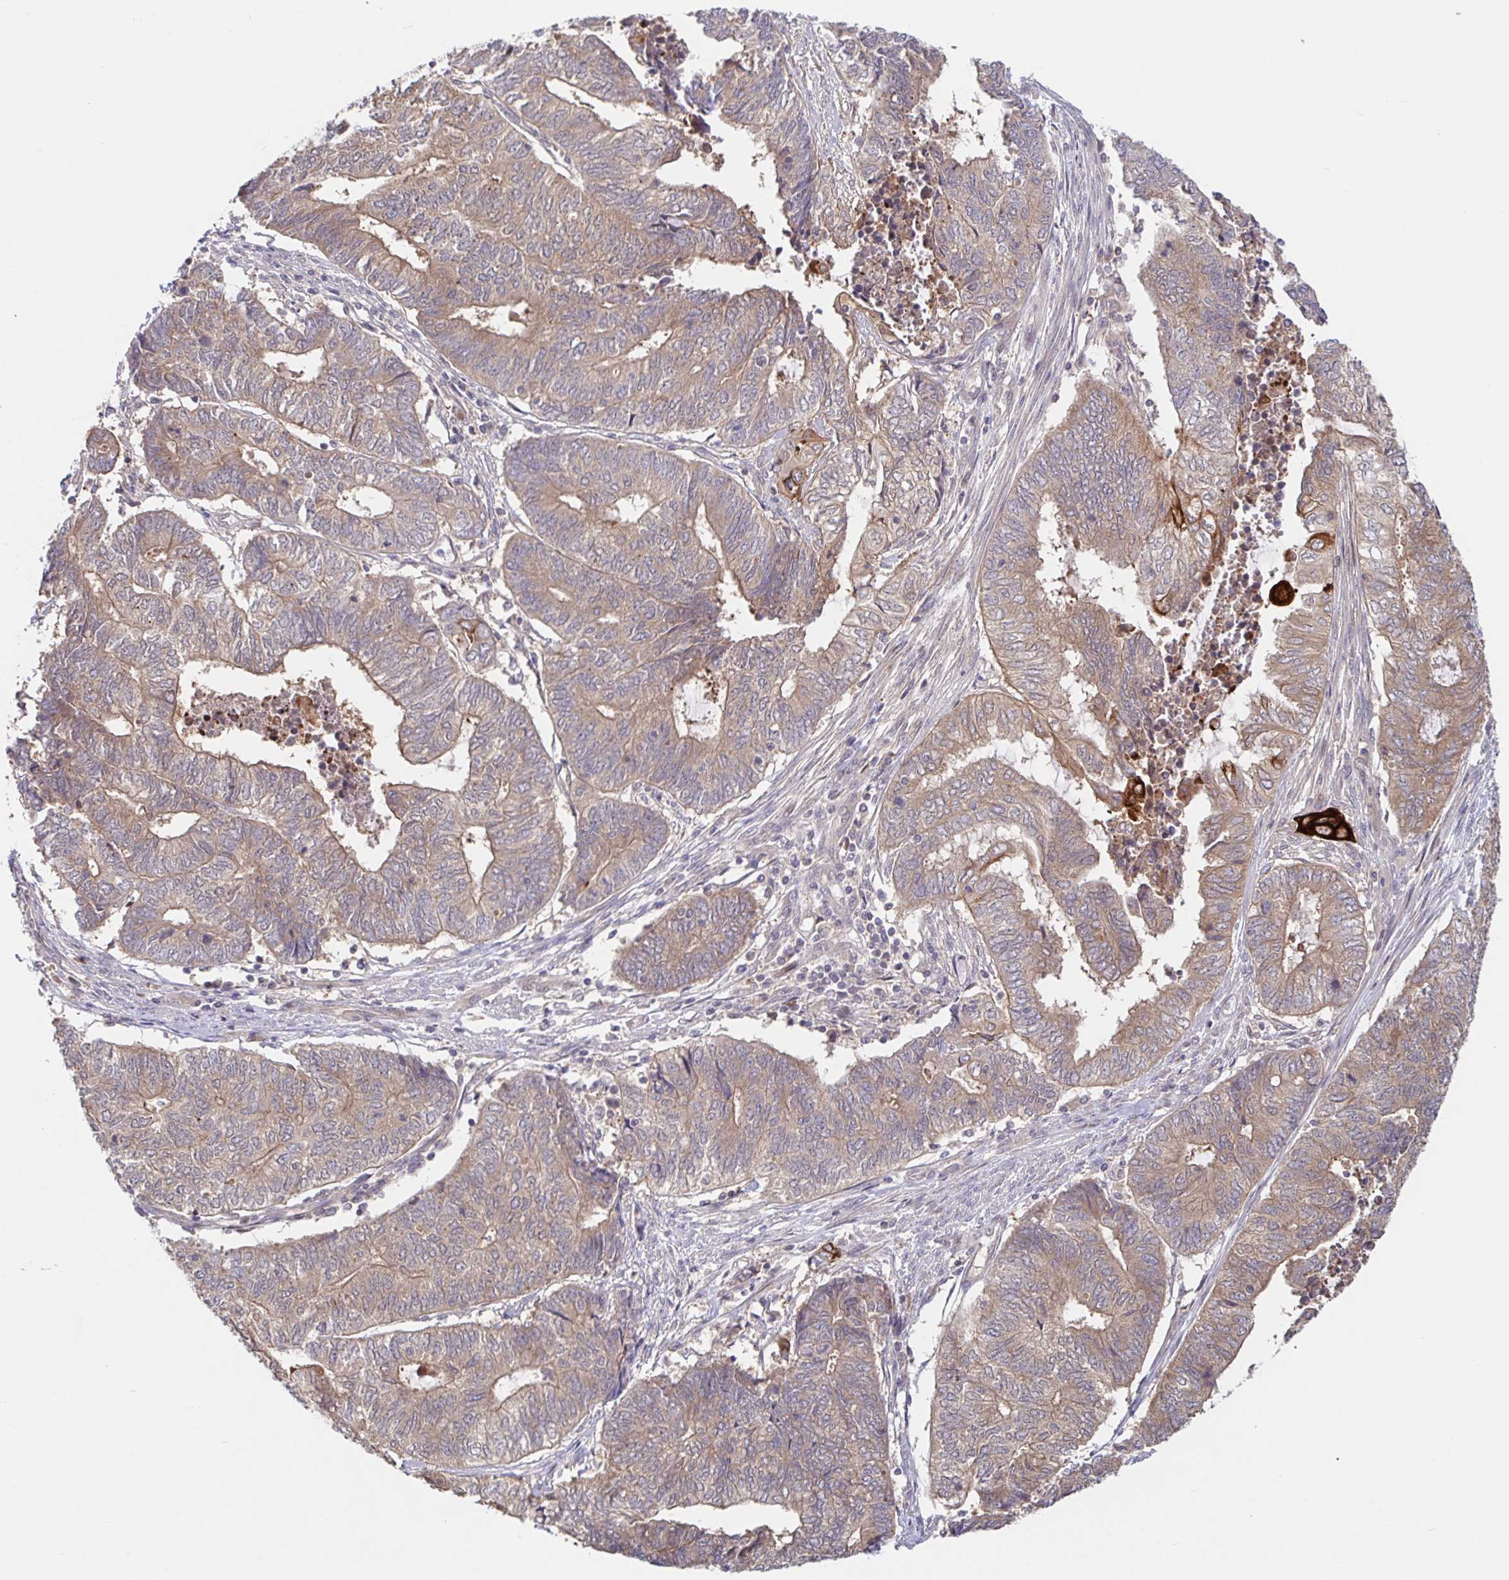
{"staining": {"intensity": "strong", "quantity": "<25%", "location": "cytoplasmic/membranous"}, "tissue": "endometrial cancer", "cell_type": "Tumor cells", "image_type": "cancer", "snomed": [{"axis": "morphology", "description": "Adenocarcinoma, NOS"}, {"axis": "topography", "description": "Uterus"}, {"axis": "topography", "description": "Endometrium"}], "caption": "Immunohistochemistry of endometrial adenocarcinoma reveals medium levels of strong cytoplasmic/membranous staining in approximately <25% of tumor cells. (brown staining indicates protein expression, while blue staining denotes nuclei).", "gene": "AACS", "patient": {"sex": "female", "age": 70}}